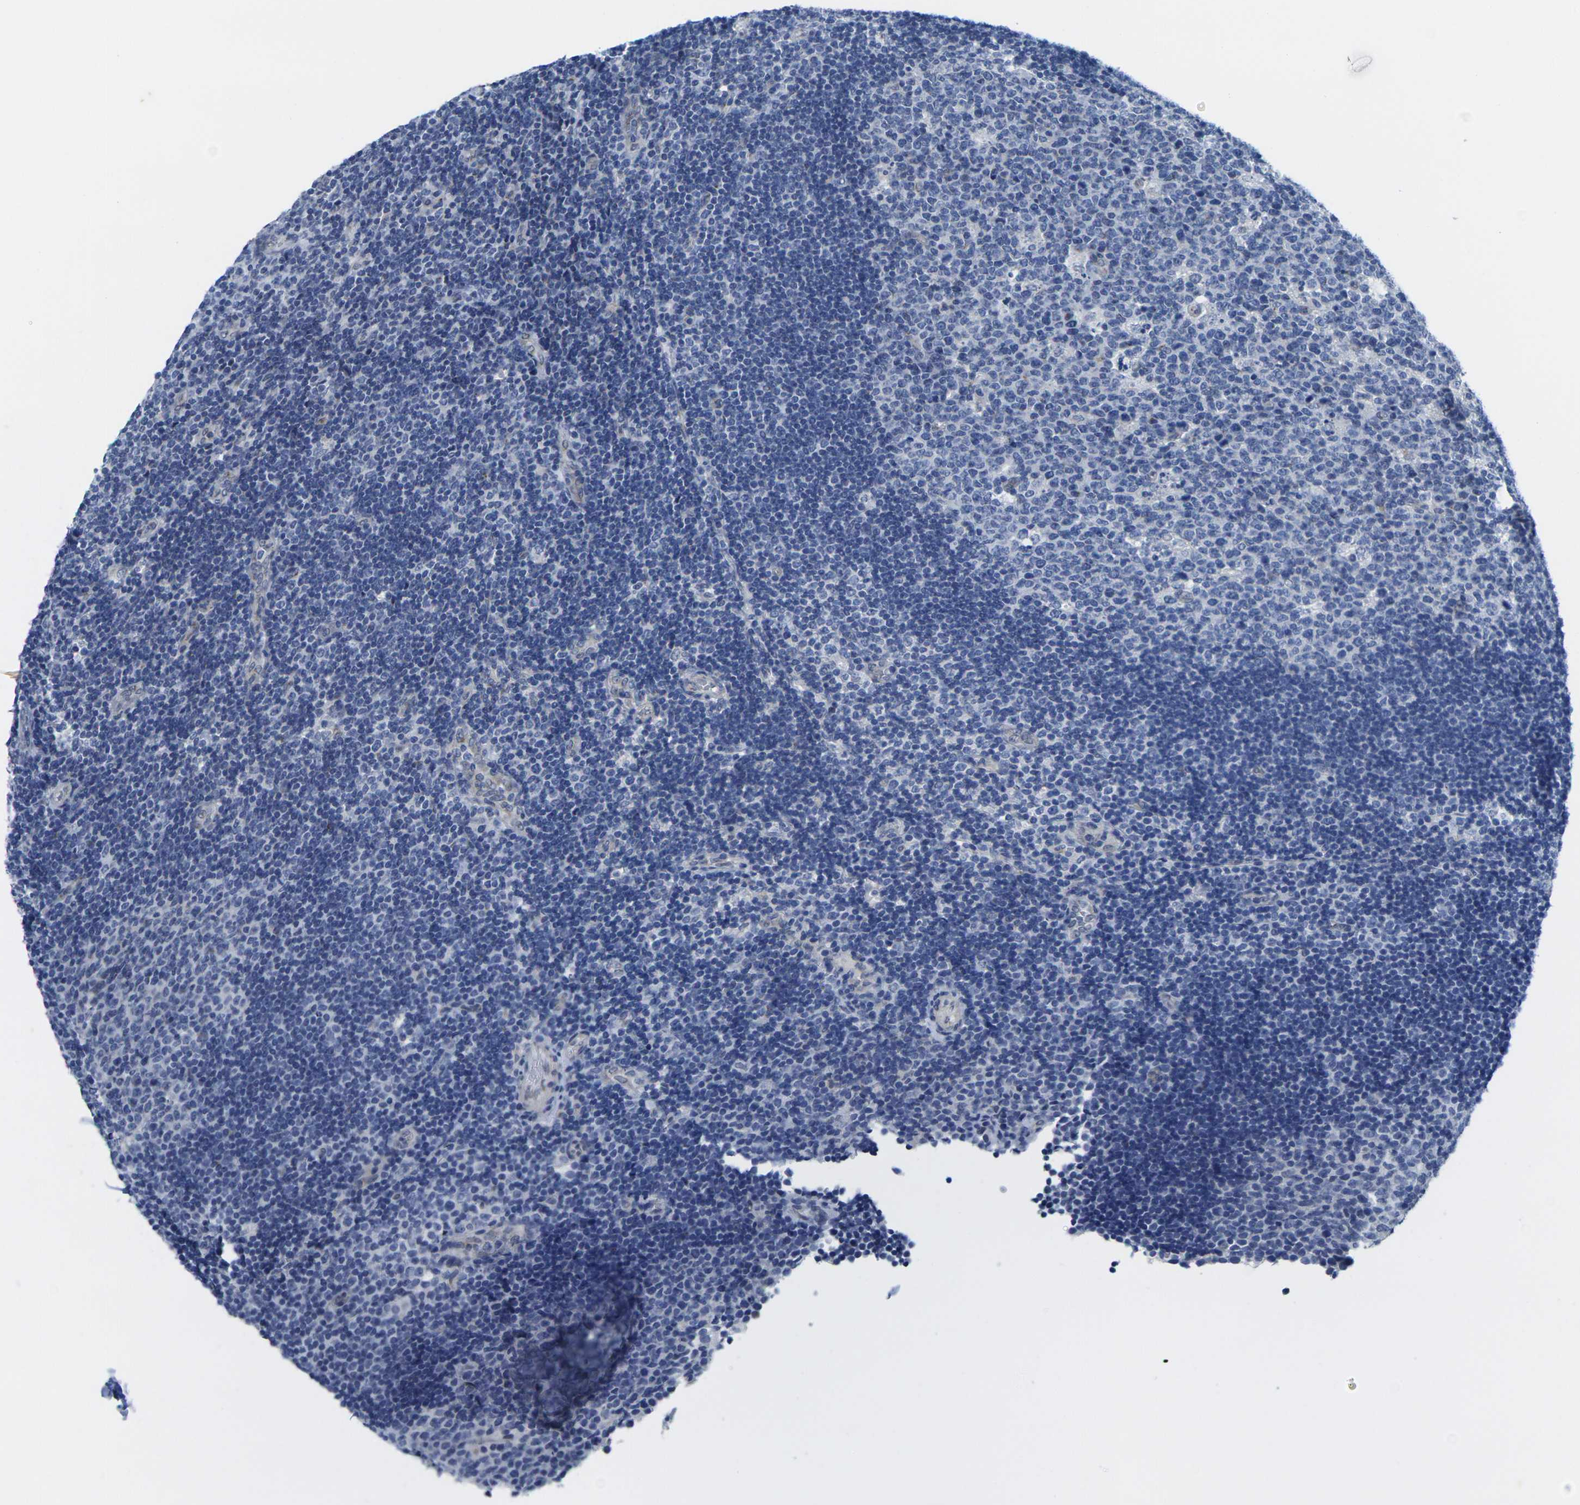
{"staining": {"intensity": "negative", "quantity": "none", "location": "none"}, "tissue": "lymph node", "cell_type": "Germinal center cells", "image_type": "normal", "snomed": [{"axis": "morphology", "description": "Normal tissue, NOS"}, {"axis": "topography", "description": "Lymph node"}, {"axis": "topography", "description": "Salivary gland"}], "caption": "This is a image of IHC staining of benign lymph node, which shows no staining in germinal center cells.", "gene": "CRK", "patient": {"sex": "male", "age": 8}}